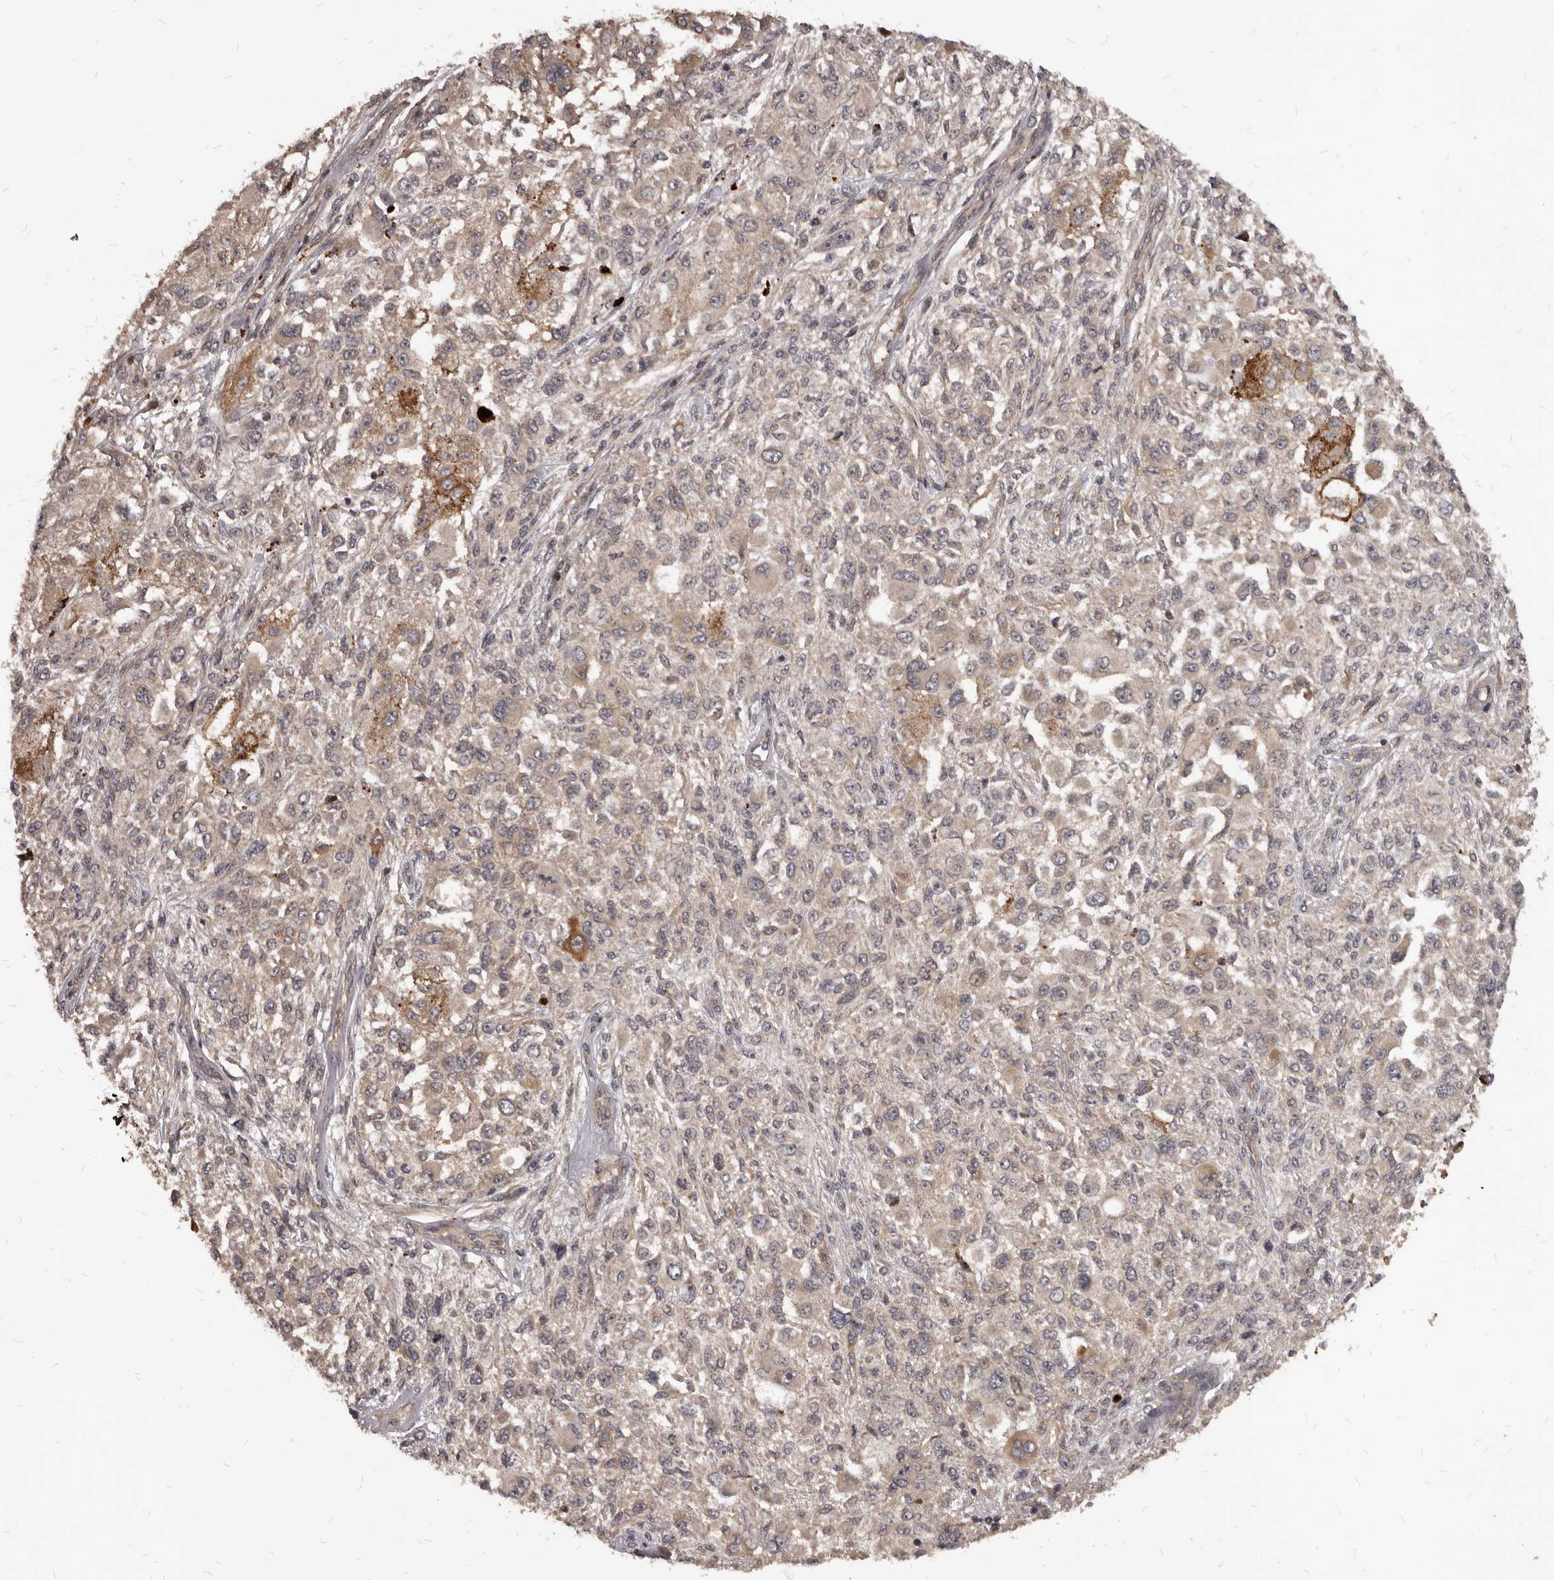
{"staining": {"intensity": "weak", "quantity": "25%-75%", "location": "cytoplasmic/membranous"}, "tissue": "melanoma", "cell_type": "Tumor cells", "image_type": "cancer", "snomed": [{"axis": "morphology", "description": "Necrosis, NOS"}, {"axis": "morphology", "description": "Malignant melanoma, NOS"}, {"axis": "topography", "description": "Skin"}], "caption": "The image exhibits a brown stain indicating the presence of a protein in the cytoplasmic/membranous of tumor cells in malignant melanoma.", "gene": "GABPB2", "patient": {"sex": "female", "age": 87}}